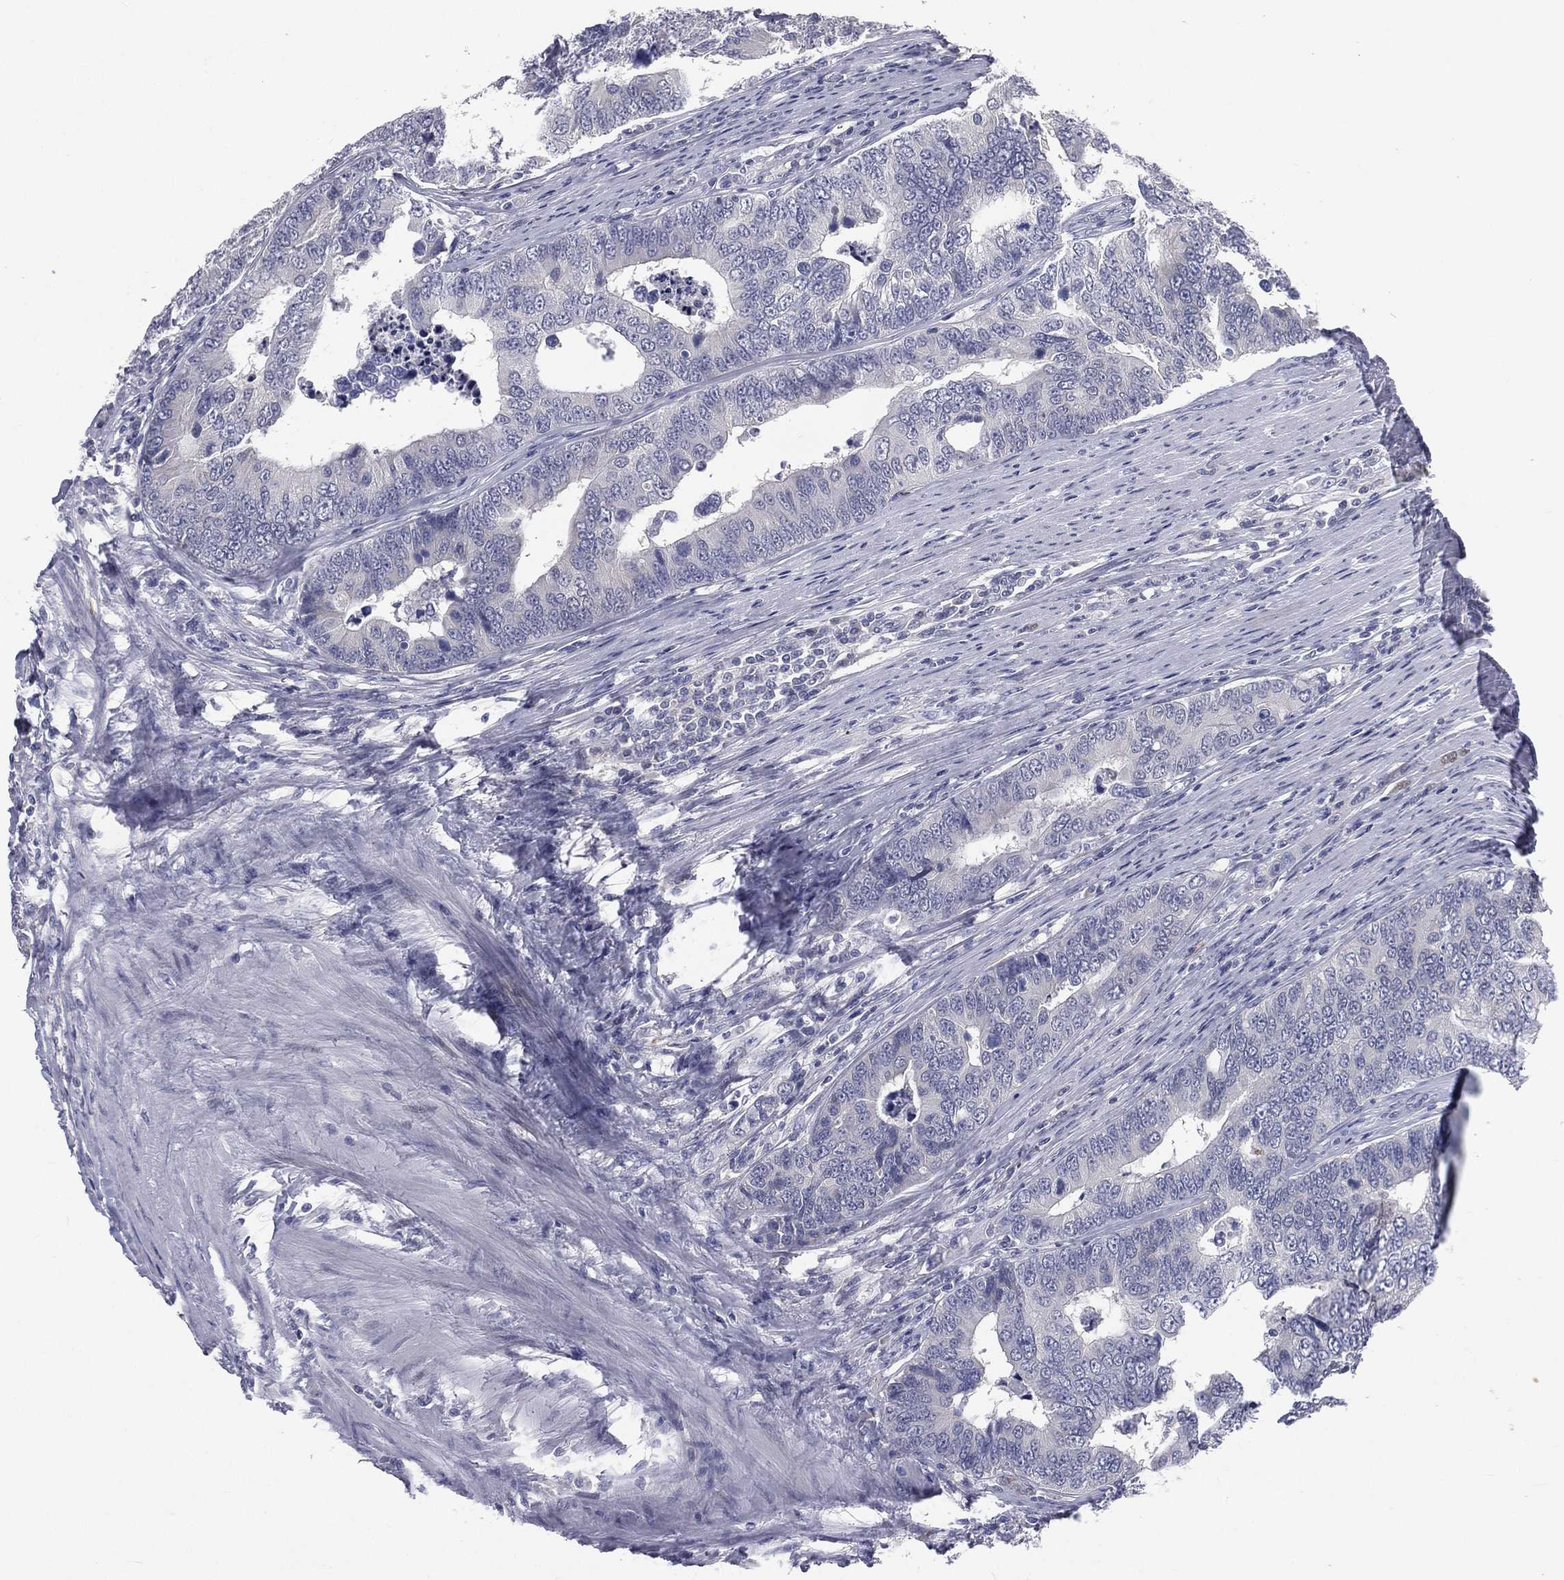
{"staining": {"intensity": "negative", "quantity": "none", "location": "none"}, "tissue": "colorectal cancer", "cell_type": "Tumor cells", "image_type": "cancer", "snomed": [{"axis": "morphology", "description": "Adenocarcinoma, NOS"}, {"axis": "topography", "description": "Colon"}], "caption": "IHC of colorectal cancer reveals no staining in tumor cells.", "gene": "IFT27", "patient": {"sex": "female", "age": 72}}